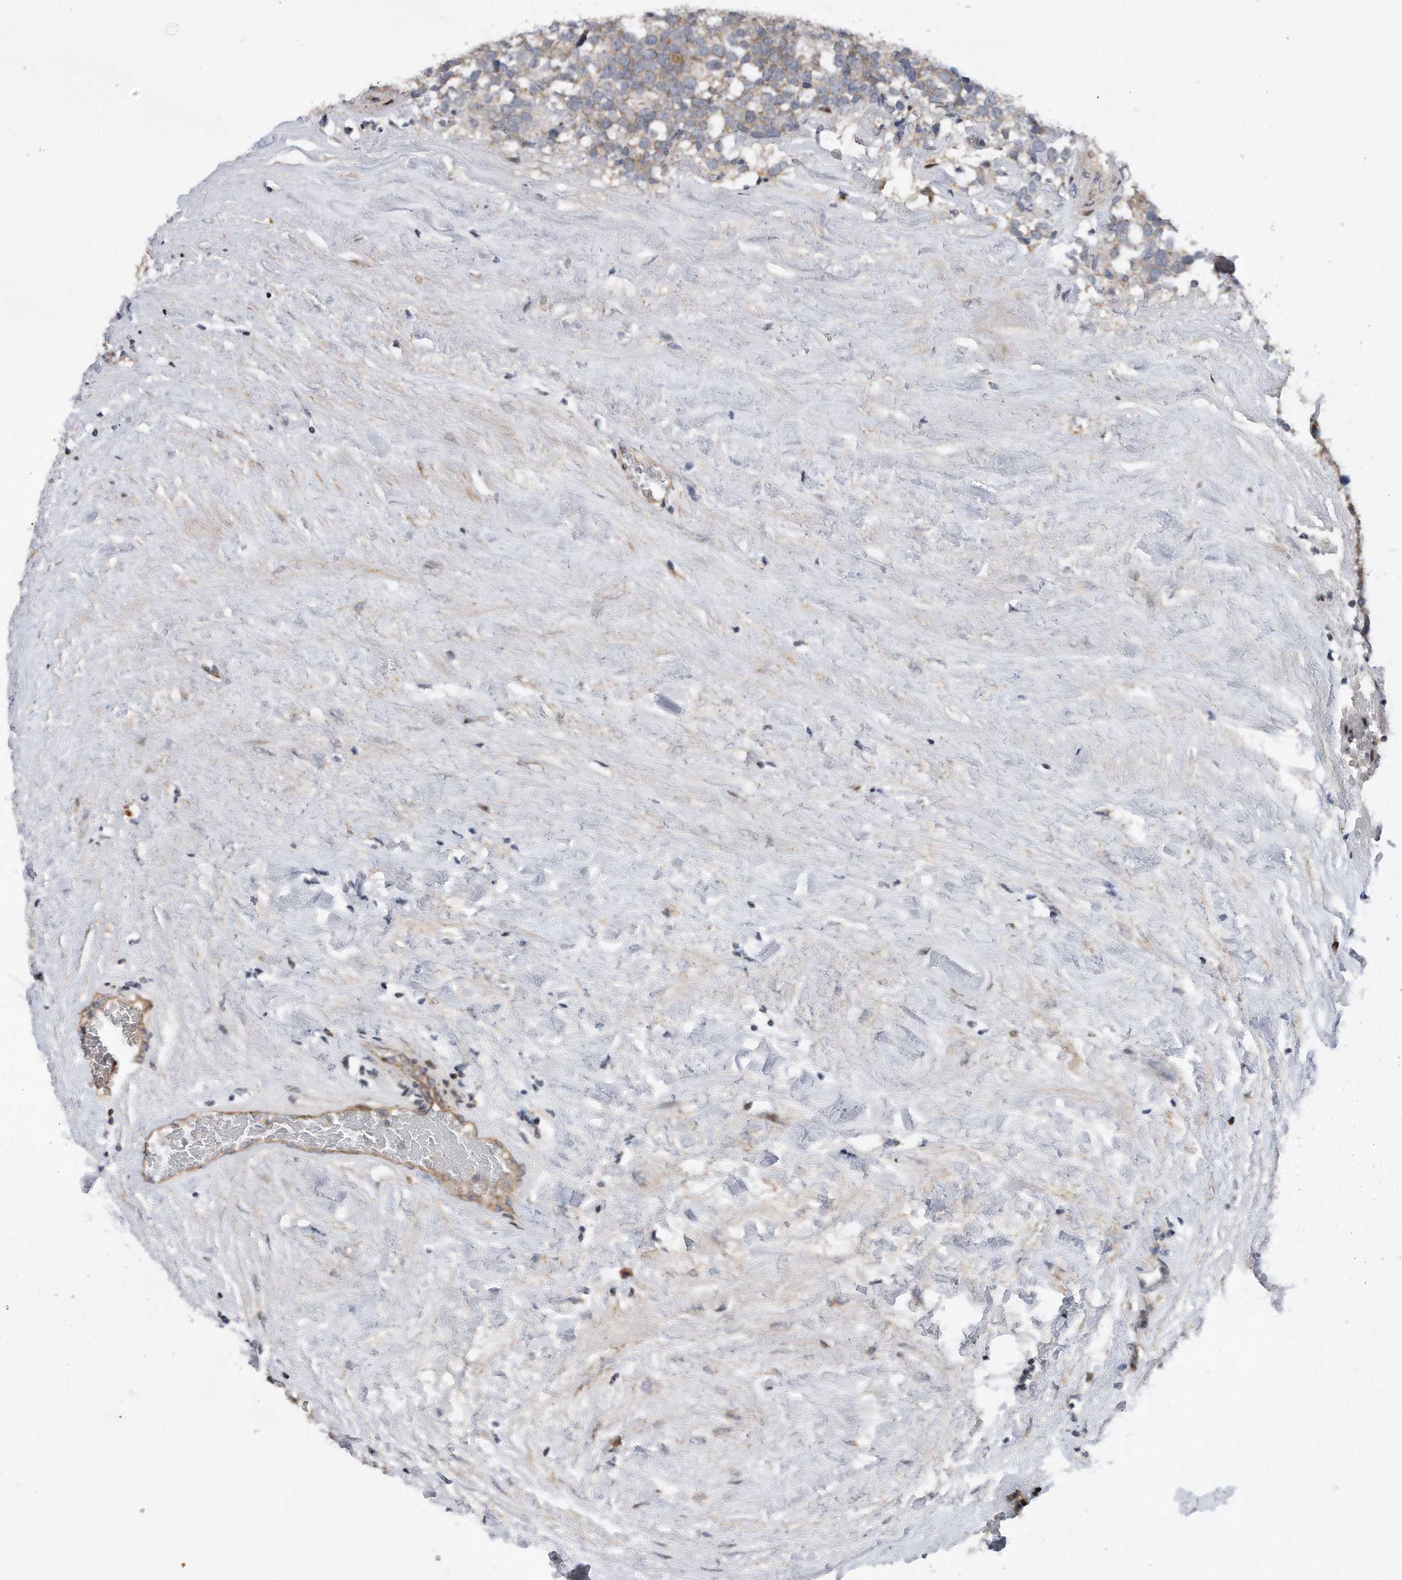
{"staining": {"intensity": "negative", "quantity": "none", "location": "none"}, "tissue": "testis cancer", "cell_type": "Tumor cells", "image_type": "cancer", "snomed": [{"axis": "morphology", "description": "Seminoma, NOS"}, {"axis": "topography", "description": "Testis"}], "caption": "Protein analysis of seminoma (testis) reveals no significant staining in tumor cells.", "gene": "CDH12", "patient": {"sex": "male", "age": 71}}